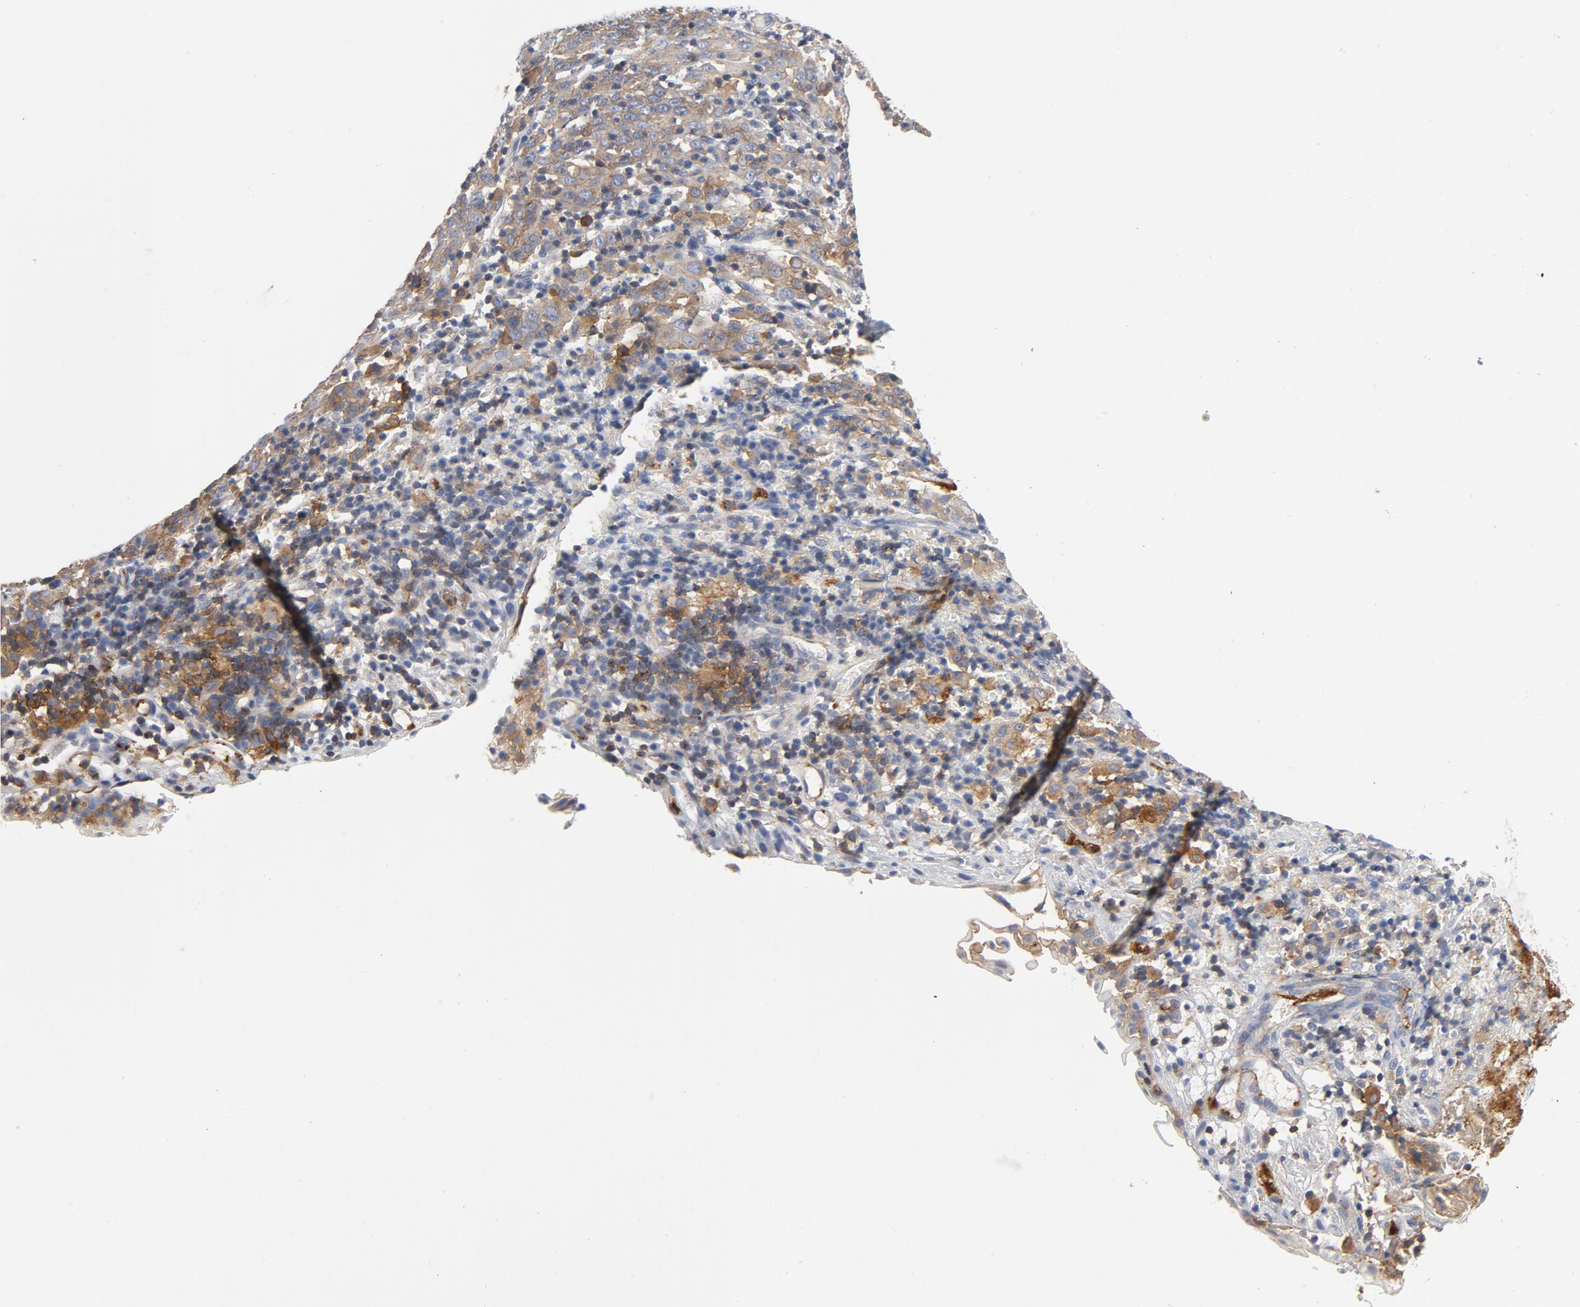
{"staining": {"intensity": "weak", "quantity": ">75%", "location": "cytoplasmic/membranous"}, "tissue": "cervical cancer", "cell_type": "Tumor cells", "image_type": "cancer", "snomed": [{"axis": "morphology", "description": "Normal tissue, NOS"}, {"axis": "morphology", "description": "Squamous cell carcinoma, NOS"}, {"axis": "topography", "description": "Cervix"}], "caption": "Squamous cell carcinoma (cervical) was stained to show a protein in brown. There is low levels of weak cytoplasmic/membranous expression in about >75% of tumor cells. (Stains: DAB (3,3'-diaminobenzidine) in brown, nuclei in blue, Microscopy: brightfield microscopy at high magnification).", "gene": "SRC", "patient": {"sex": "female", "age": 67}}